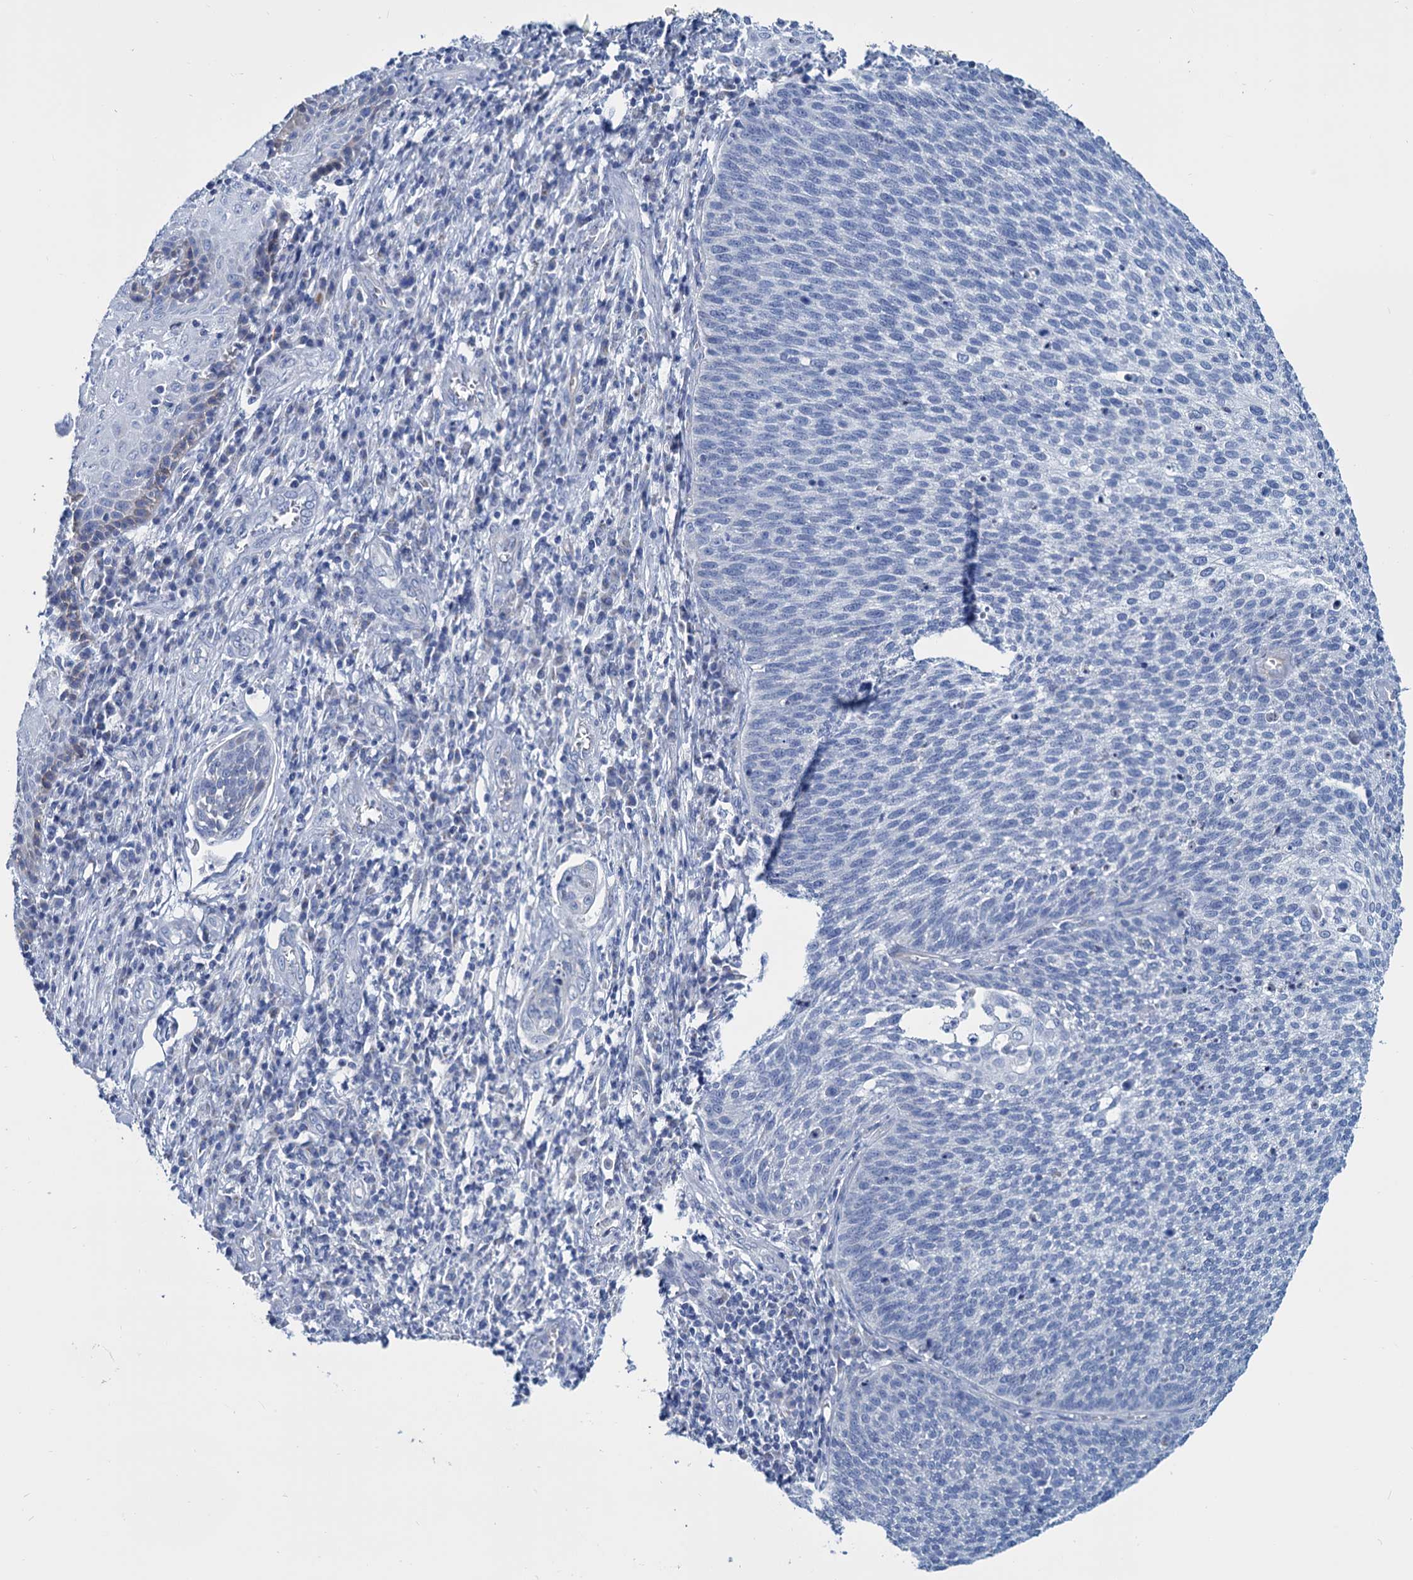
{"staining": {"intensity": "negative", "quantity": "none", "location": "none"}, "tissue": "cervical cancer", "cell_type": "Tumor cells", "image_type": "cancer", "snomed": [{"axis": "morphology", "description": "Squamous cell carcinoma, NOS"}, {"axis": "topography", "description": "Cervix"}], "caption": "Micrograph shows no protein expression in tumor cells of cervical cancer tissue.", "gene": "SLC1A3", "patient": {"sex": "female", "age": 34}}